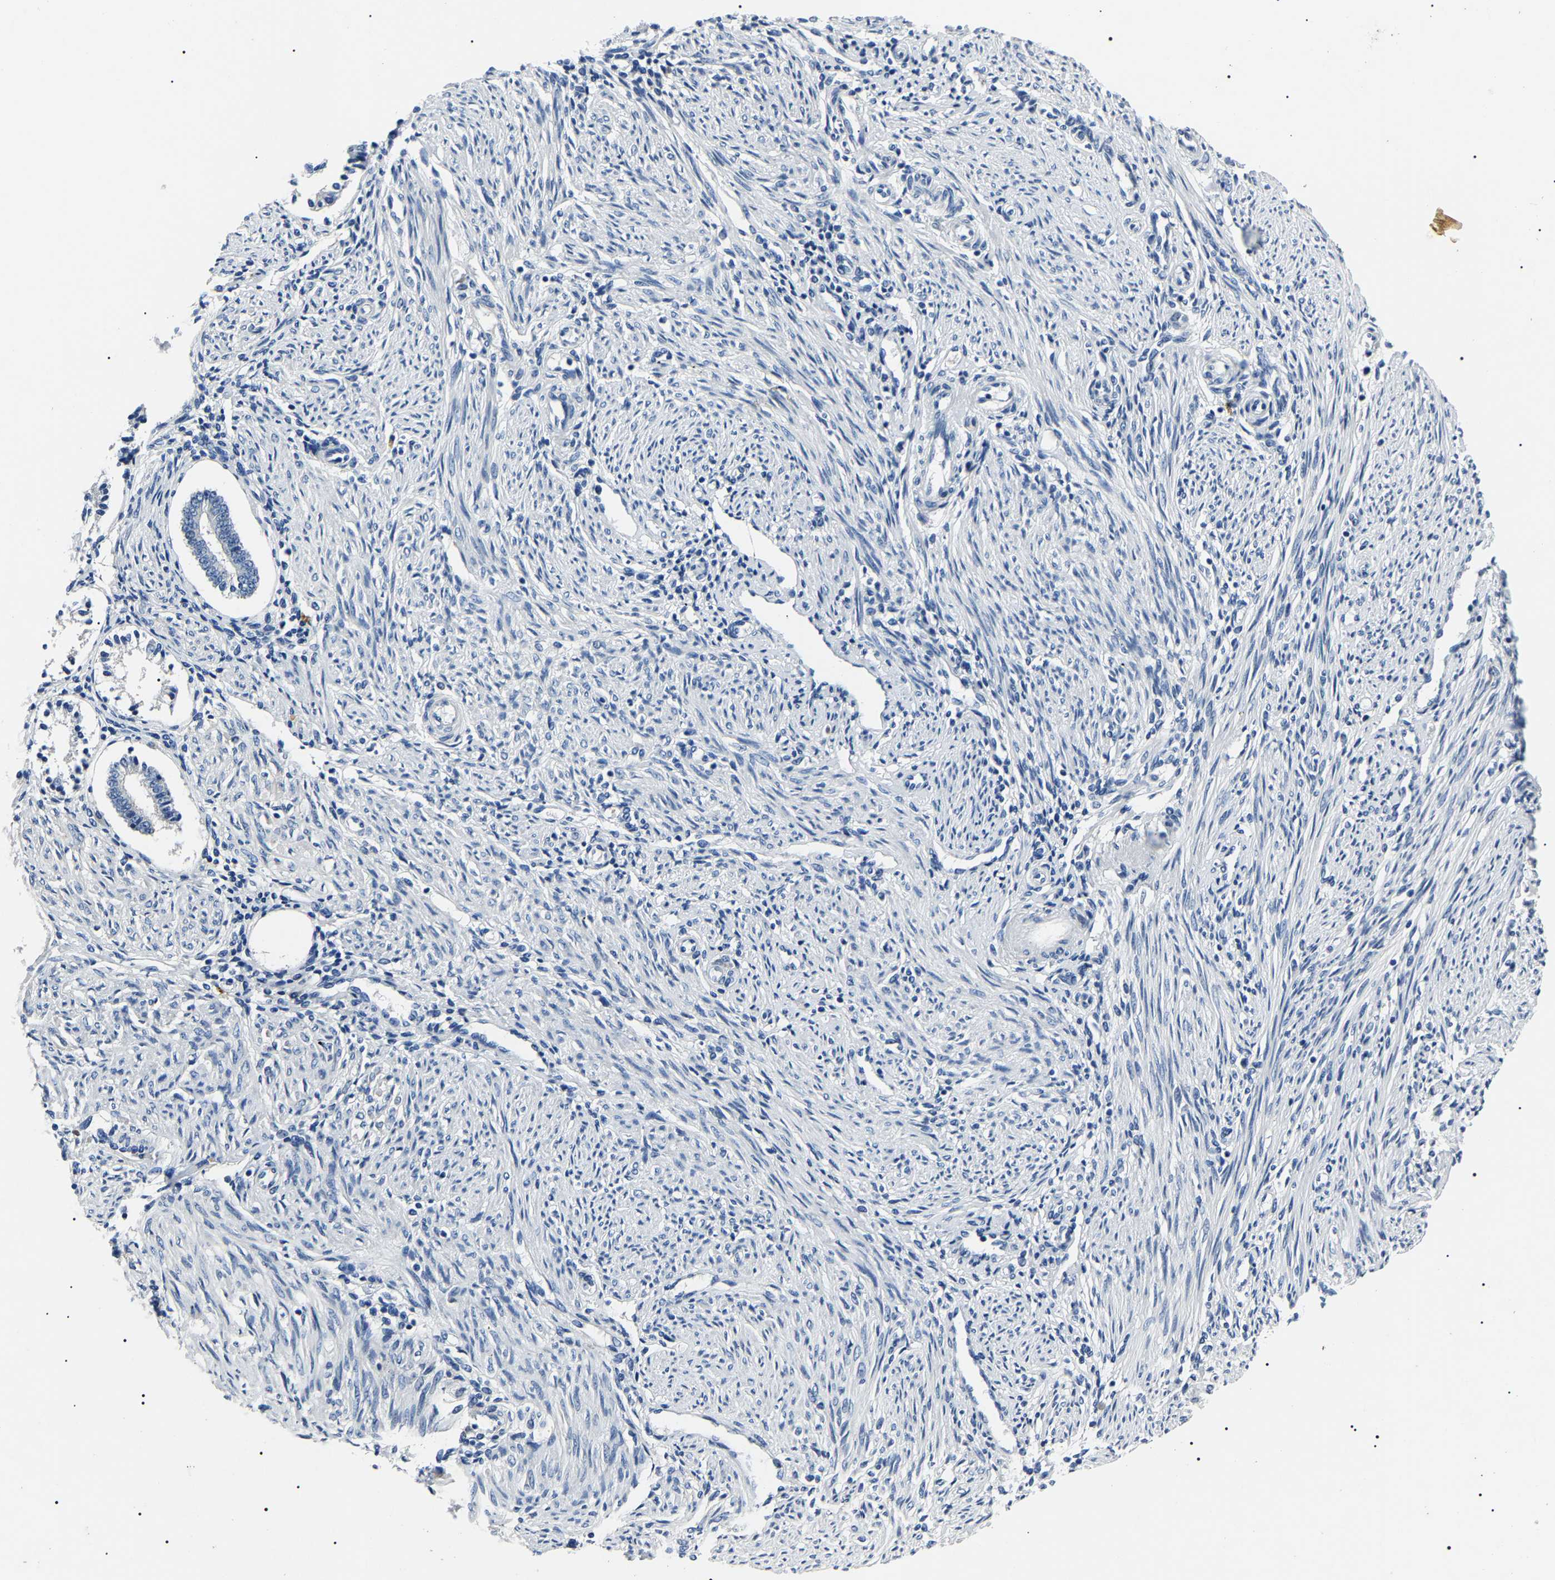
{"staining": {"intensity": "negative", "quantity": "none", "location": "none"}, "tissue": "endometrium", "cell_type": "Cells in endometrial stroma", "image_type": "normal", "snomed": [{"axis": "morphology", "description": "Normal tissue, NOS"}, {"axis": "topography", "description": "Endometrium"}], "caption": "The IHC image has no significant expression in cells in endometrial stroma of endometrium. (Brightfield microscopy of DAB immunohistochemistry (IHC) at high magnification).", "gene": "KLK15", "patient": {"sex": "female", "age": 42}}